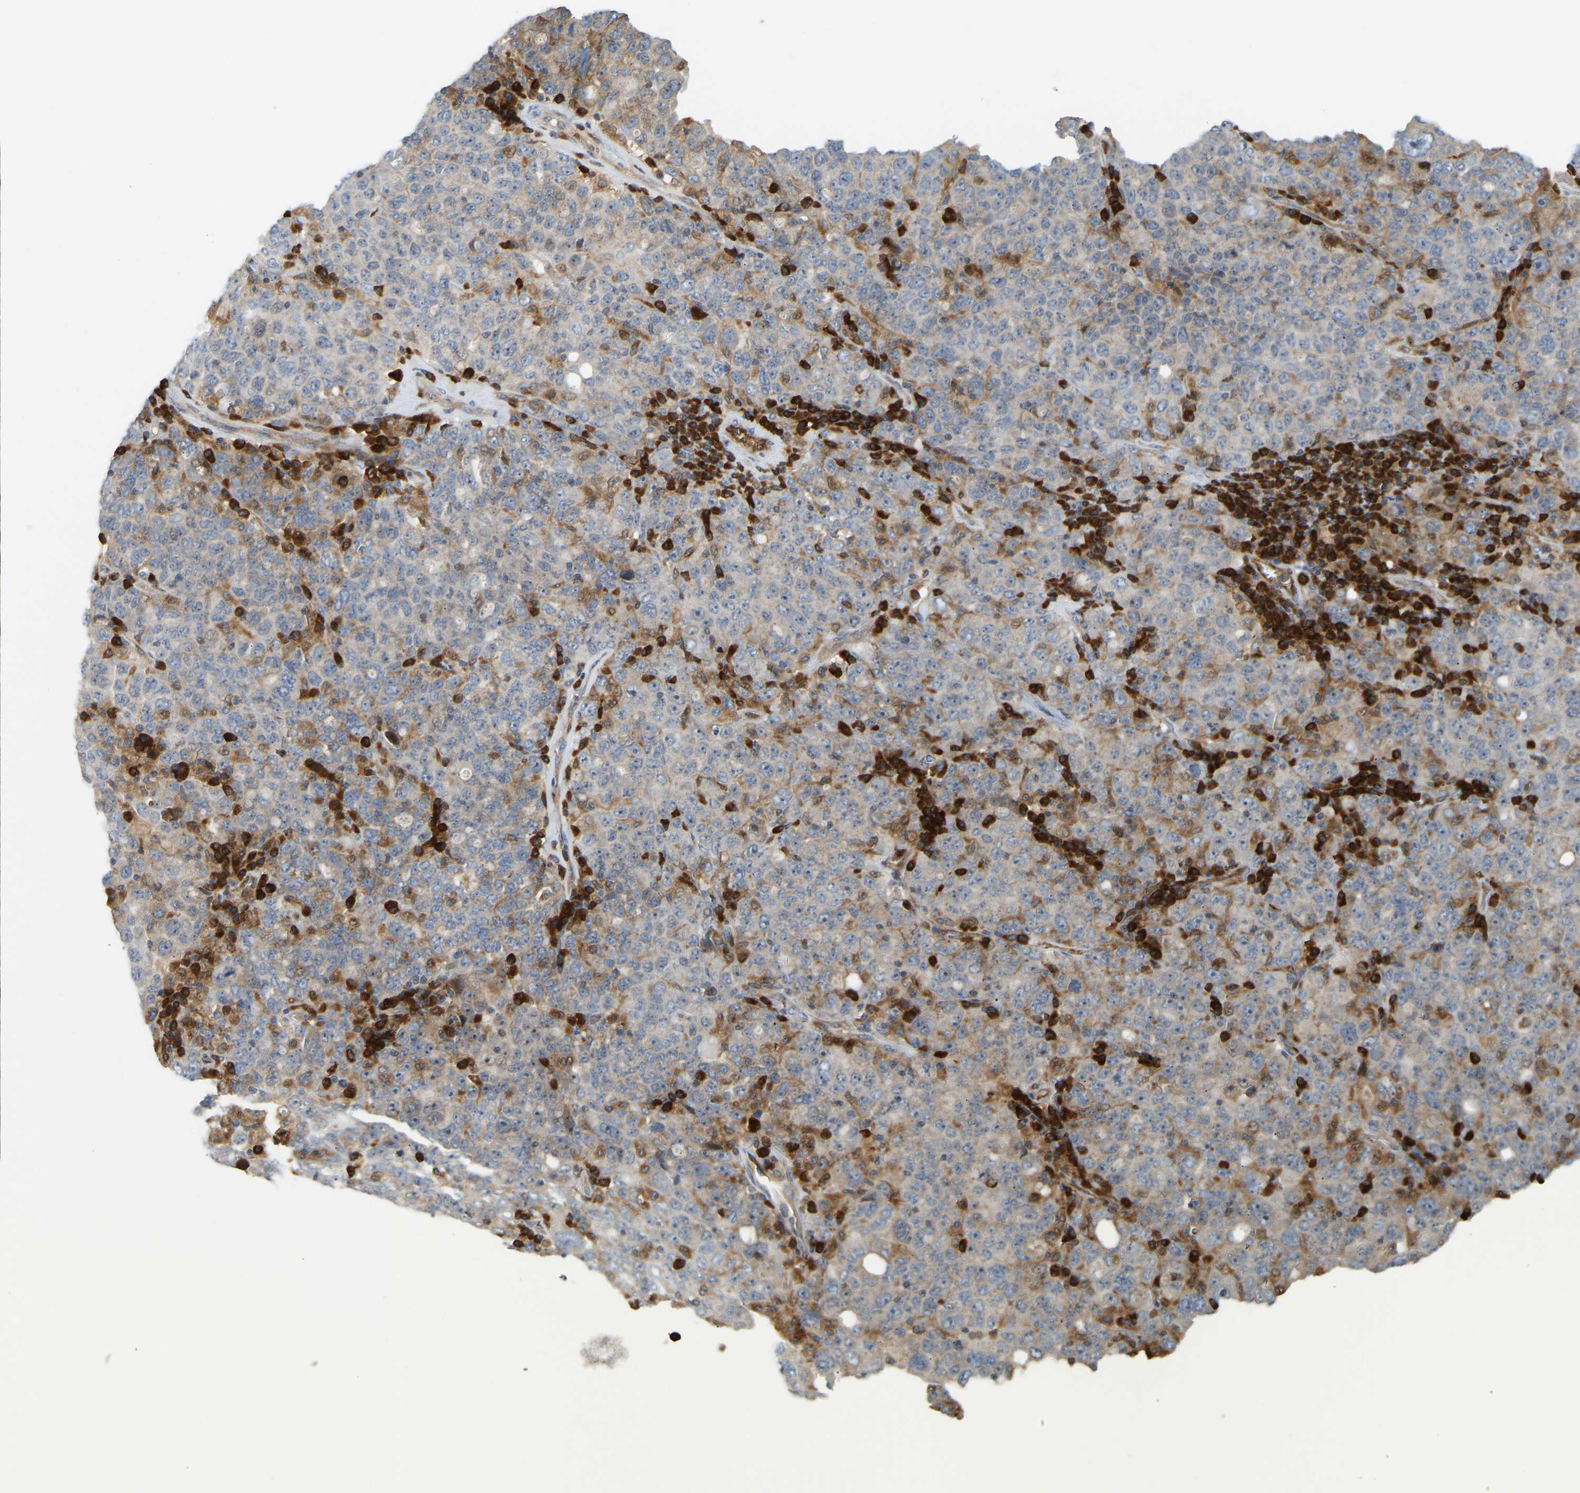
{"staining": {"intensity": "moderate", "quantity": "<25%", "location": "cytoplasmic/membranous"}, "tissue": "ovarian cancer", "cell_type": "Tumor cells", "image_type": "cancer", "snomed": [{"axis": "morphology", "description": "Carcinoma, endometroid"}, {"axis": "topography", "description": "Ovary"}], "caption": "This image reveals immunohistochemistry staining of human ovarian cancer (endometroid carcinoma), with low moderate cytoplasmic/membranous staining in about <25% of tumor cells.", "gene": "PLCG2", "patient": {"sex": "female", "age": 62}}